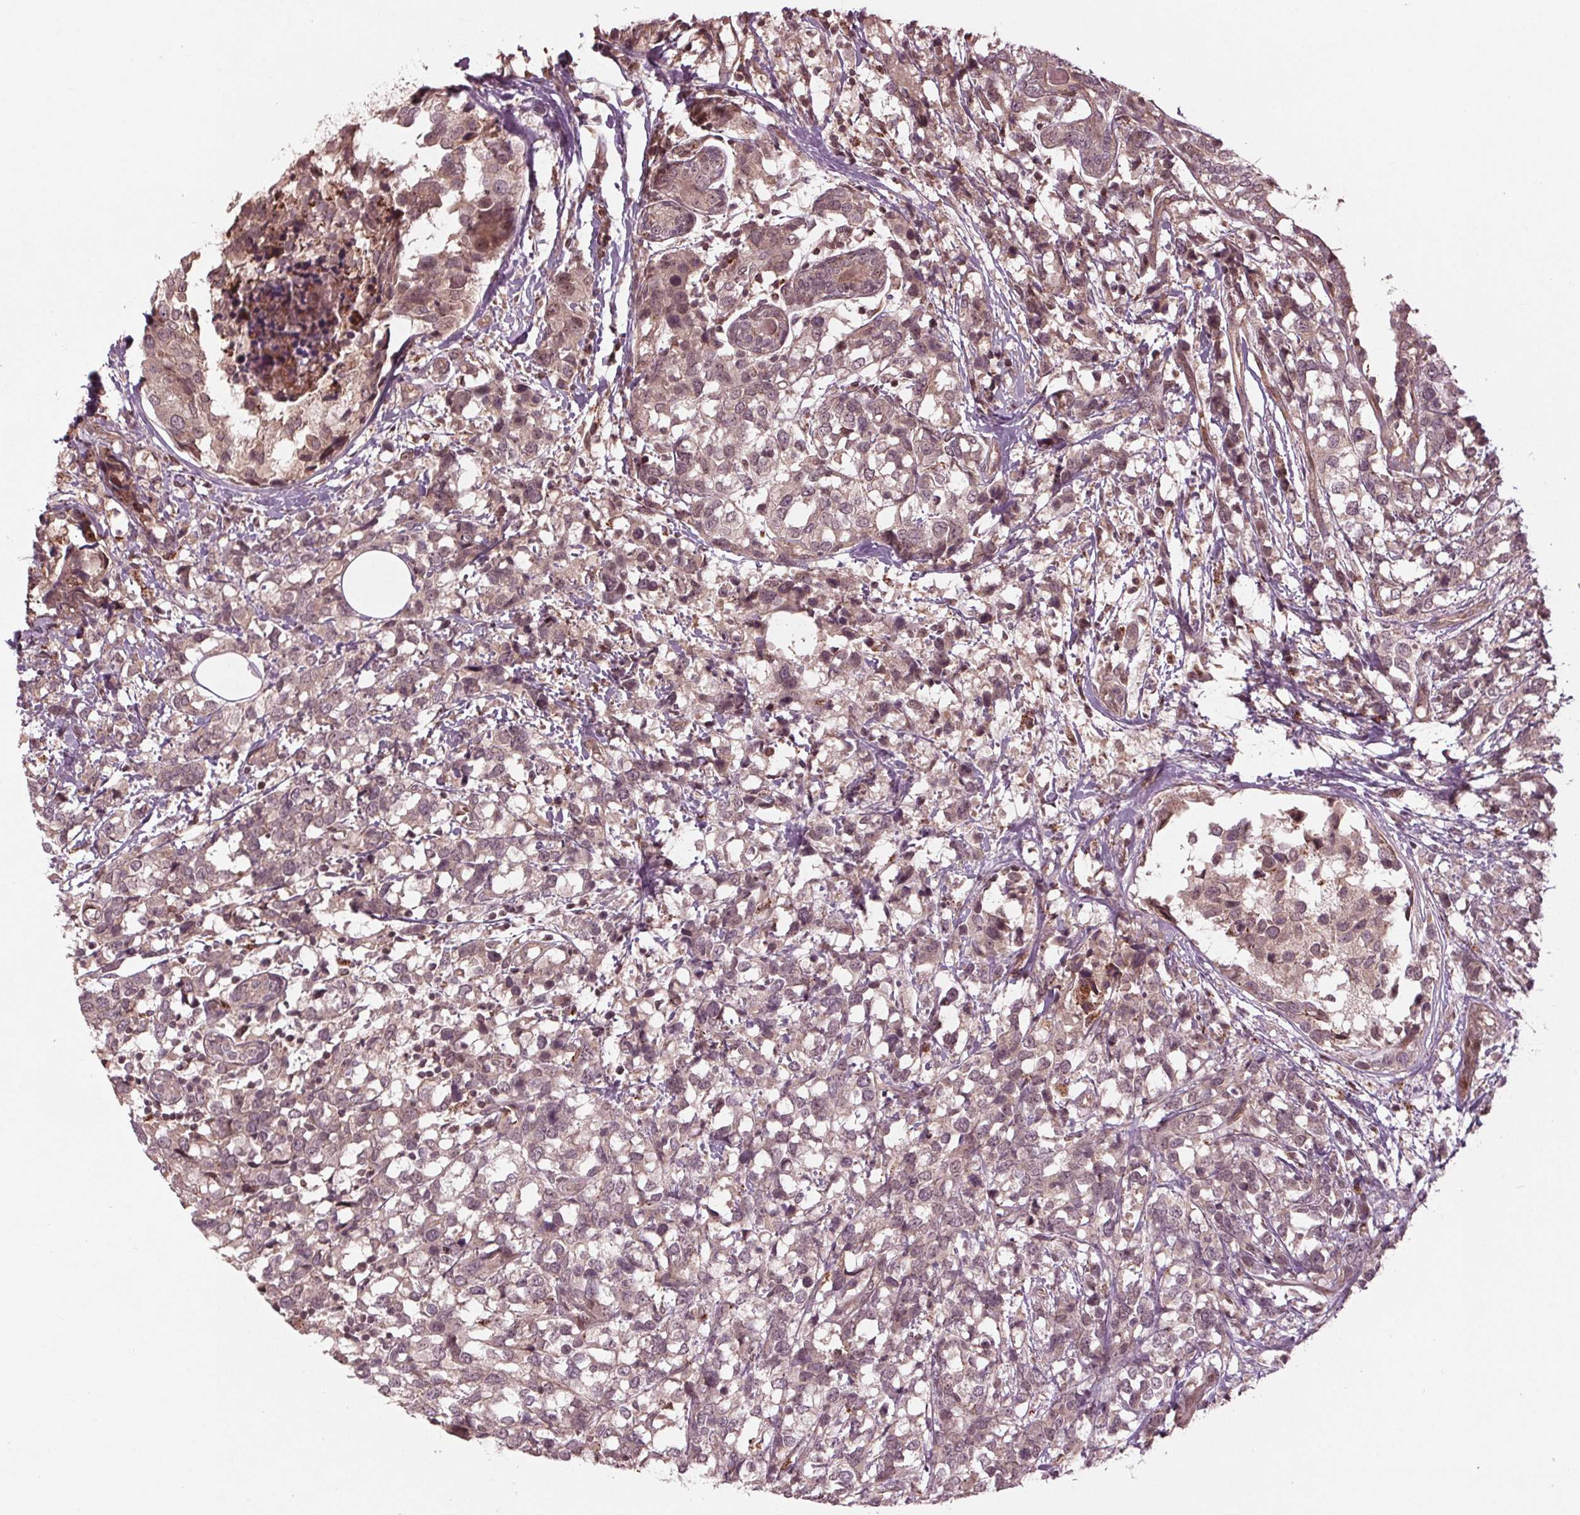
{"staining": {"intensity": "weak", "quantity": "25%-75%", "location": "cytoplasmic/membranous,nuclear"}, "tissue": "breast cancer", "cell_type": "Tumor cells", "image_type": "cancer", "snomed": [{"axis": "morphology", "description": "Lobular carcinoma"}, {"axis": "topography", "description": "Breast"}], "caption": "Protein staining by immunohistochemistry (IHC) demonstrates weak cytoplasmic/membranous and nuclear positivity in approximately 25%-75% of tumor cells in lobular carcinoma (breast).", "gene": "CDKL4", "patient": {"sex": "female", "age": 59}}